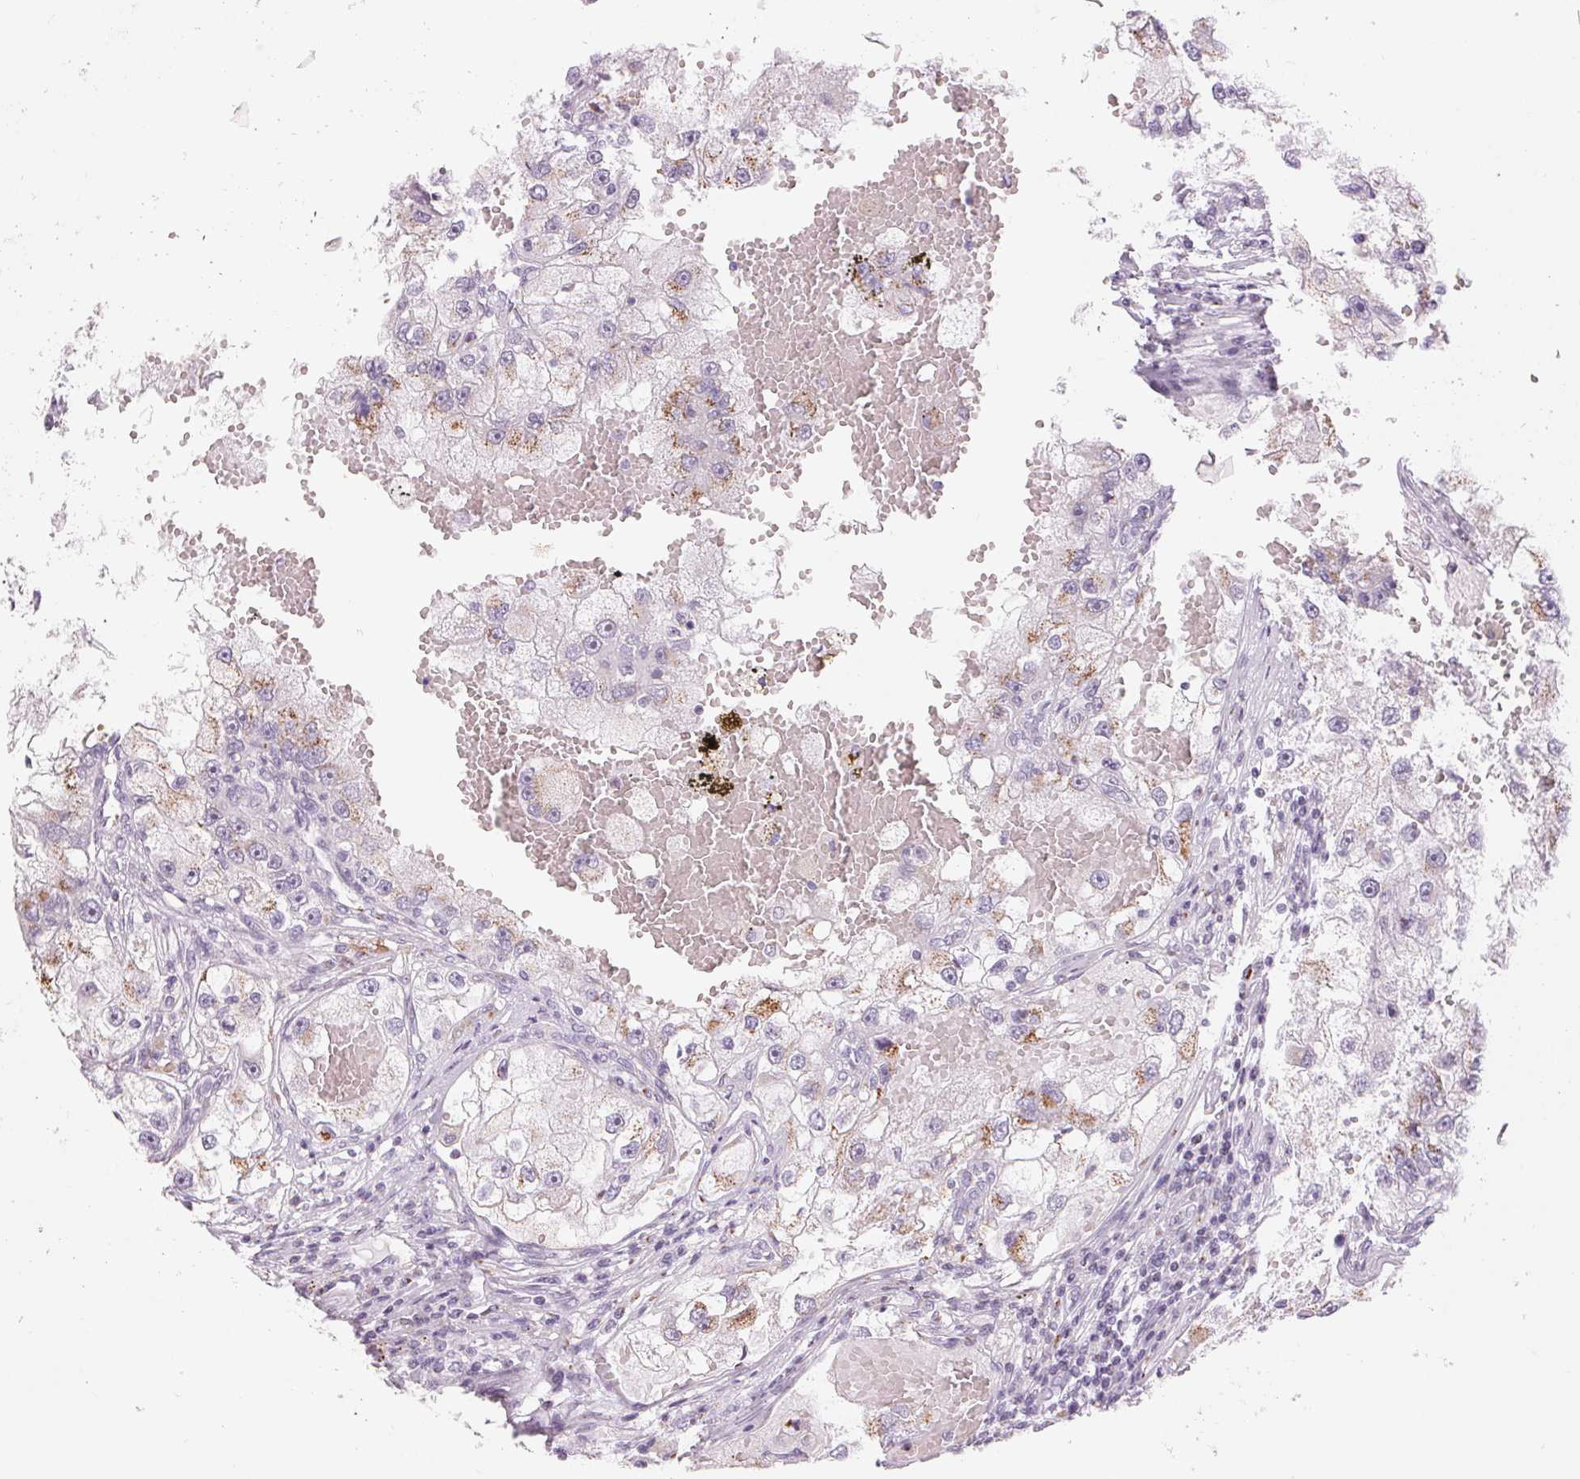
{"staining": {"intensity": "moderate", "quantity": "25%-75%", "location": "cytoplasmic/membranous"}, "tissue": "renal cancer", "cell_type": "Tumor cells", "image_type": "cancer", "snomed": [{"axis": "morphology", "description": "Adenocarcinoma, NOS"}, {"axis": "topography", "description": "Kidney"}], "caption": "The image reveals a brown stain indicating the presence of a protein in the cytoplasmic/membranous of tumor cells in renal cancer (adenocarcinoma).", "gene": "GALNT7", "patient": {"sex": "male", "age": 63}}